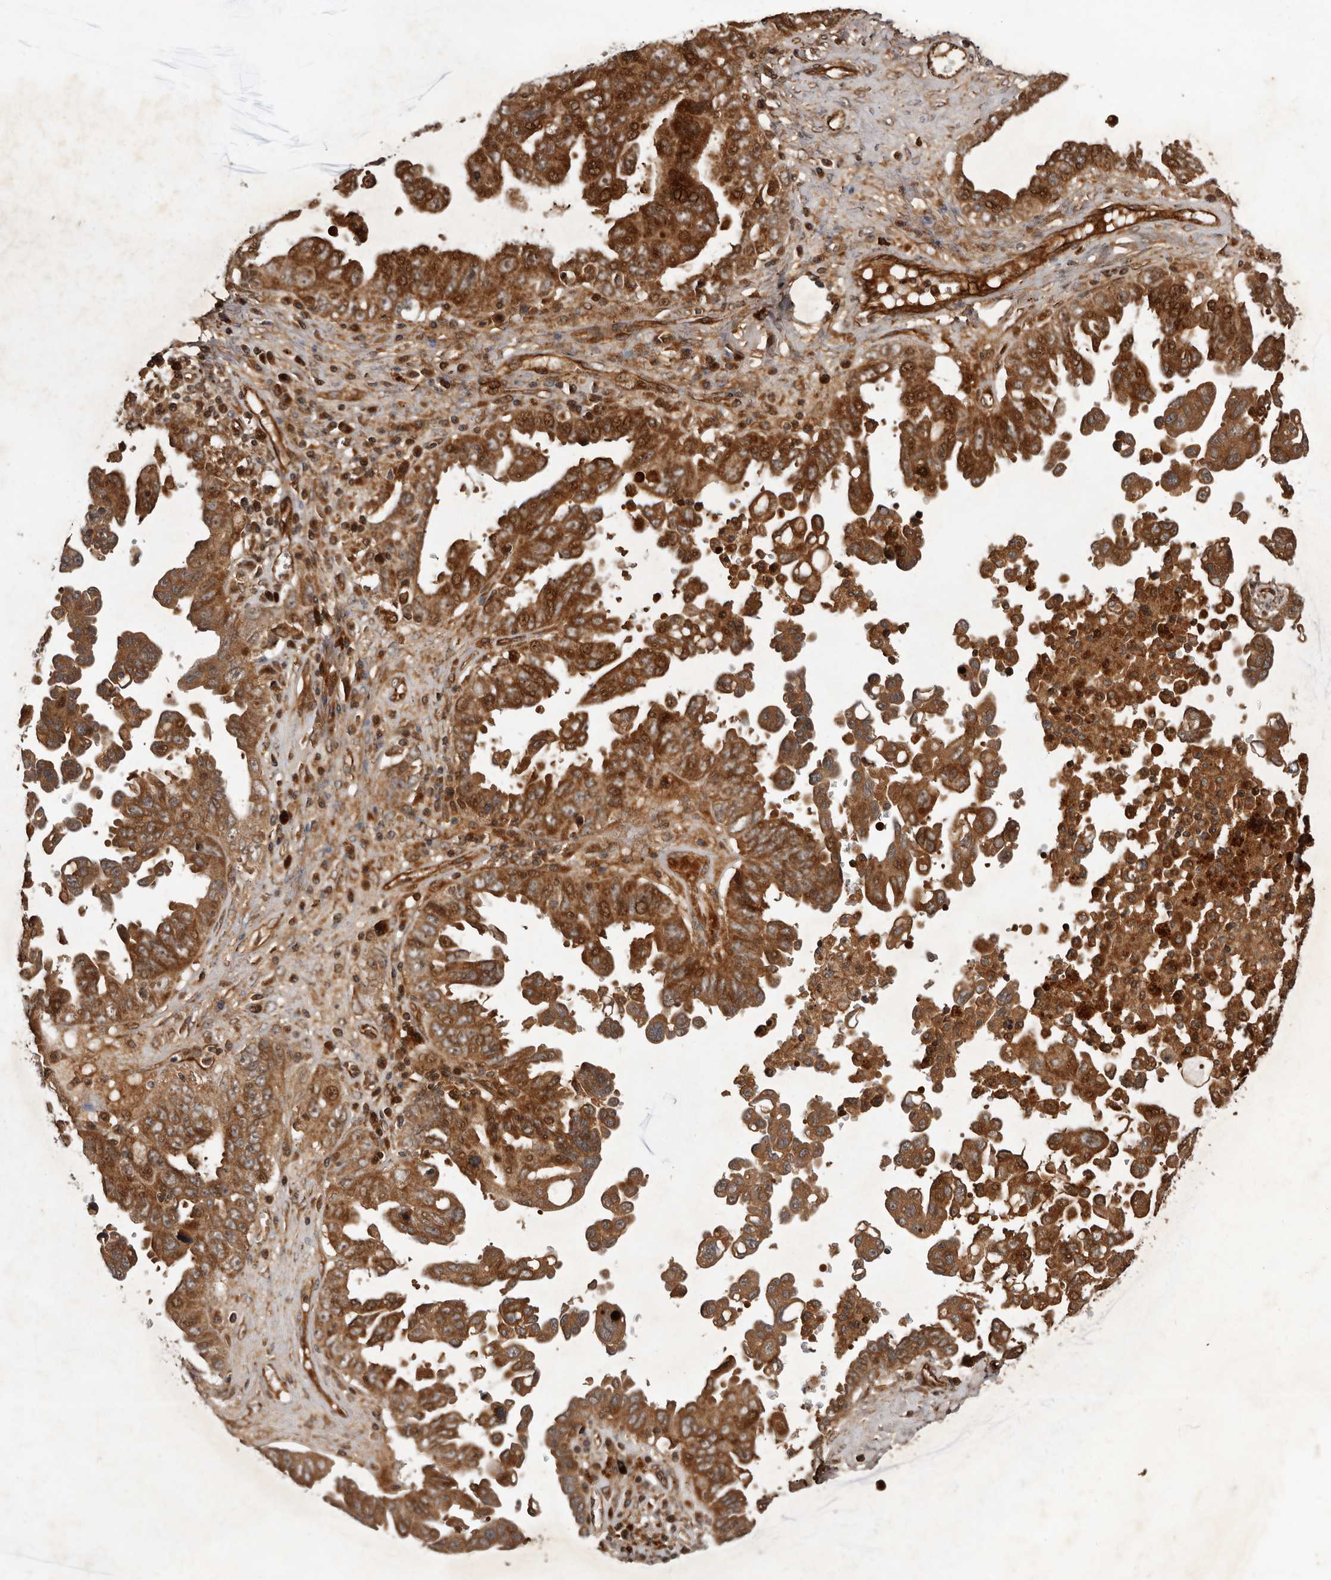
{"staining": {"intensity": "moderate", "quantity": ">75%", "location": "cytoplasmic/membranous,nuclear"}, "tissue": "ovarian cancer", "cell_type": "Tumor cells", "image_type": "cancer", "snomed": [{"axis": "morphology", "description": "Carcinoma, endometroid"}, {"axis": "topography", "description": "Ovary"}], "caption": "Human endometroid carcinoma (ovarian) stained for a protein (brown) shows moderate cytoplasmic/membranous and nuclear positive staining in approximately >75% of tumor cells.", "gene": "STK36", "patient": {"sex": "female", "age": 62}}